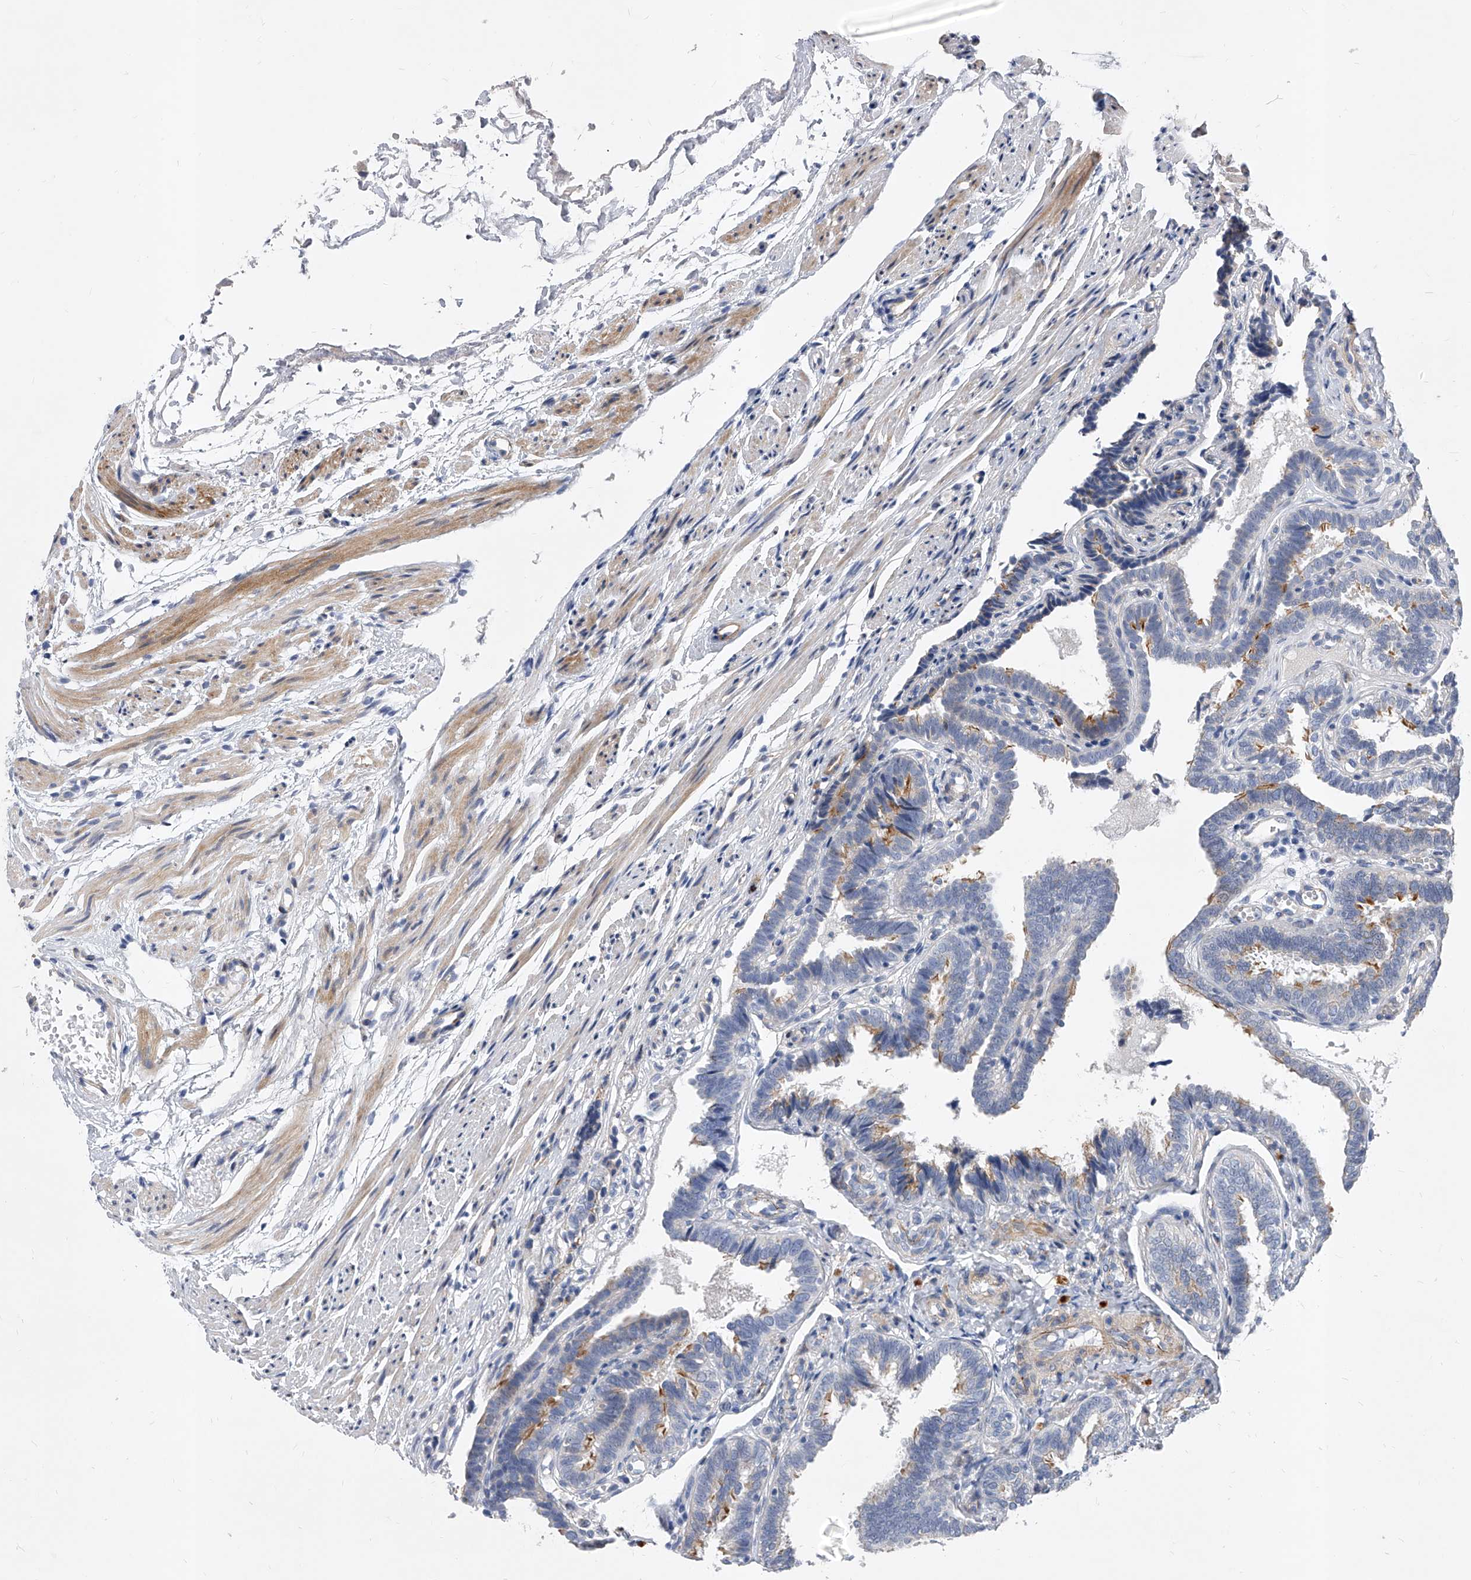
{"staining": {"intensity": "moderate", "quantity": "25%-75%", "location": "cytoplasmic/membranous"}, "tissue": "fallopian tube", "cell_type": "Glandular cells", "image_type": "normal", "snomed": [{"axis": "morphology", "description": "Normal tissue, NOS"}, {"axis": "topography", "description": "Fallopian tube"}], "caption": "IHC image of normal fallopian tube: human fallopian tube stained using immunohistochemistry shows medium levels of moderate protein expression localized specifically in the cytoplasmic/membranous of glandular cells, appearing as a cytoplasmic/membranous brown color.", "gene": "ENSG00000250424", "patient": {"sex": "female", "age": 39}}